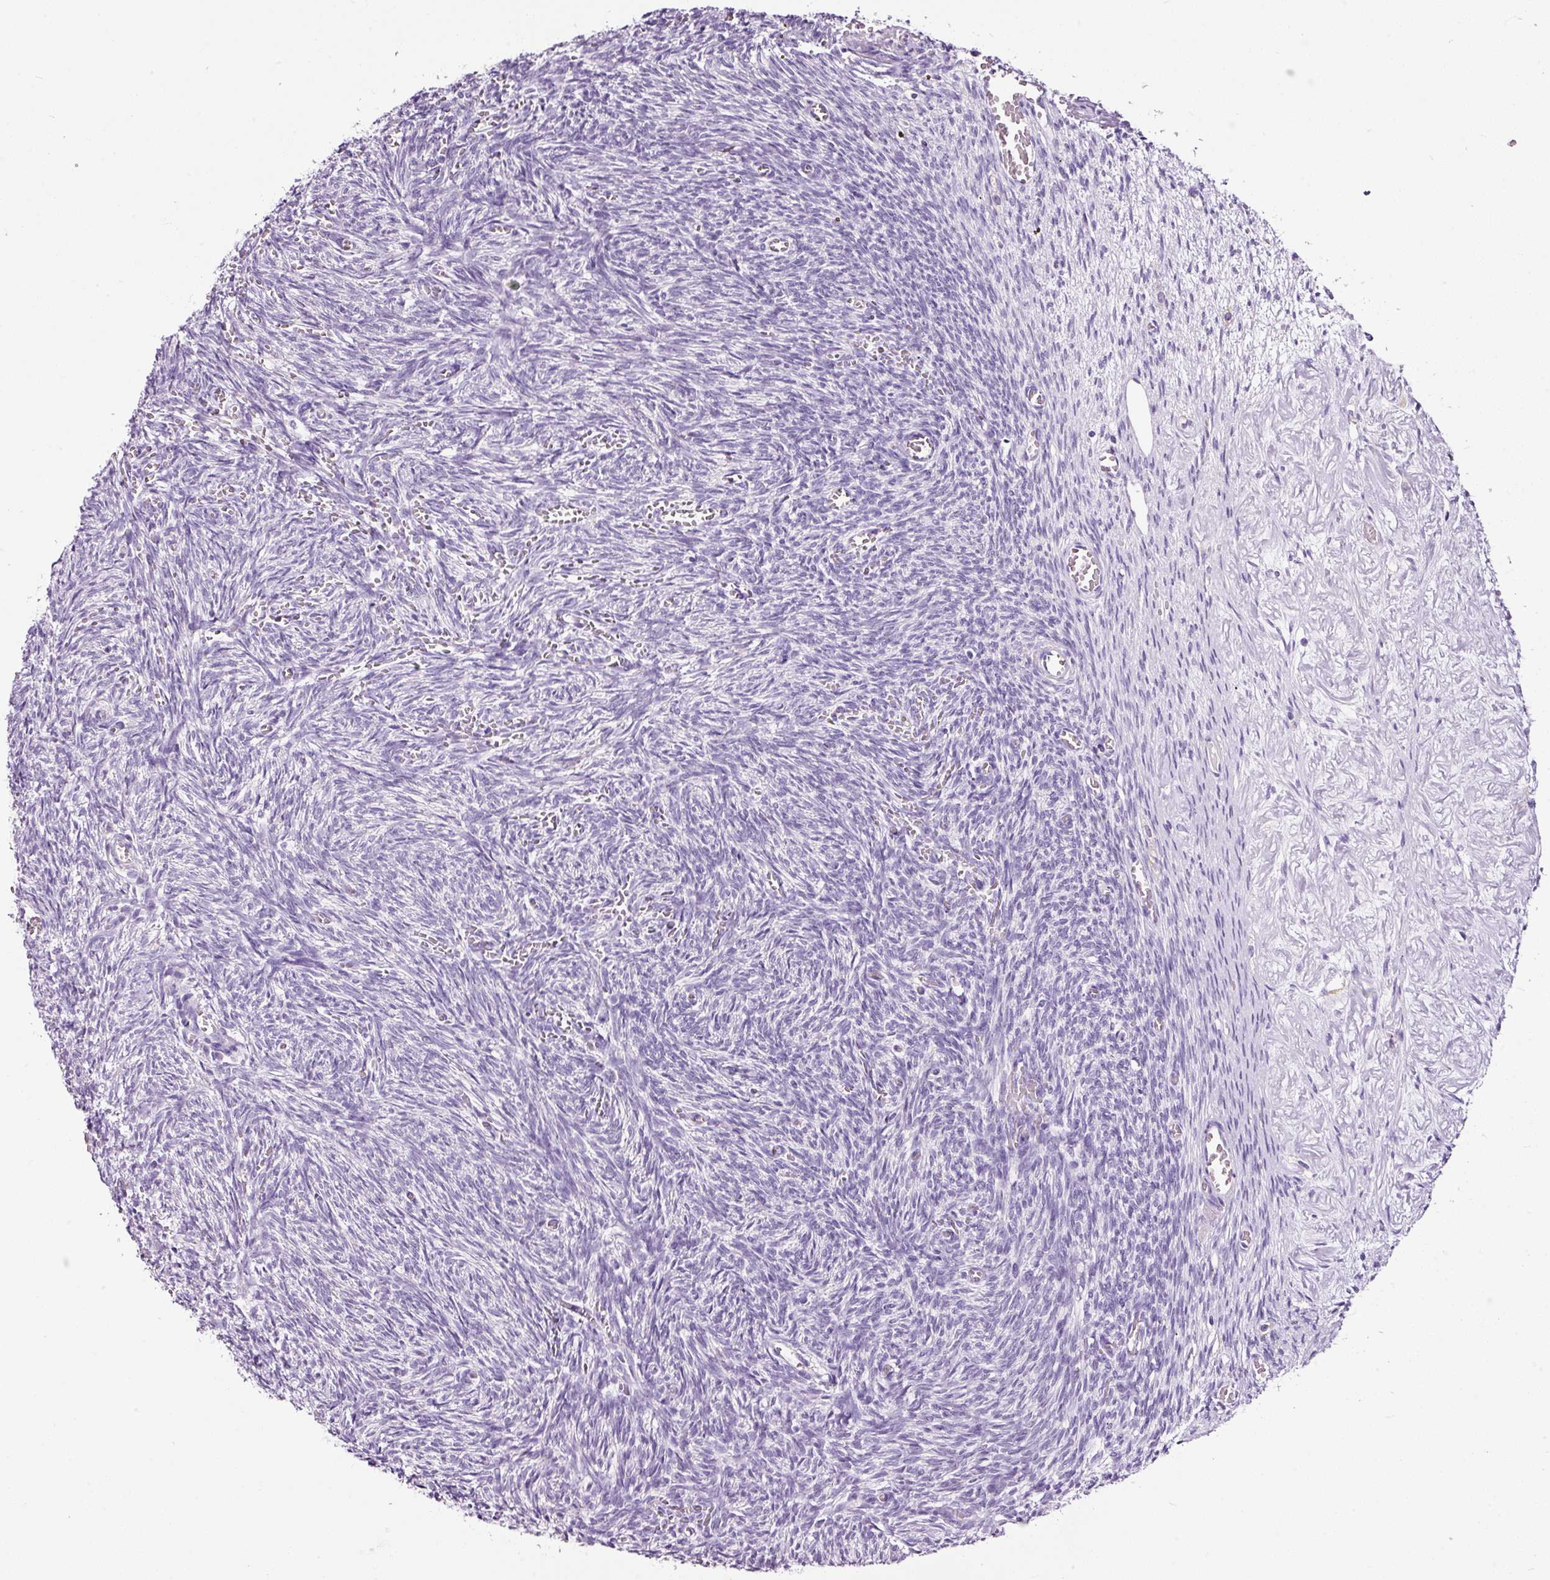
{"staining": {"intensity": "negative", "quantity": "none", "location": "none"}, "tissue": "ovary", "cell_type": "Follicle cells", "image_type": "normal", "snomed": [{"axis": "morphology", "description": "Normal tissue, NOS"}, {"axis": "topography", "description": "Ovary"}], "caption": "DAB immunohistochemical staining of unremarkable human ovary reveals no significant staining in follicle cells. Nuclei are stained in blue.", "gene": "CYB561A3", "patient": {"sex": "female", "age": 67}}